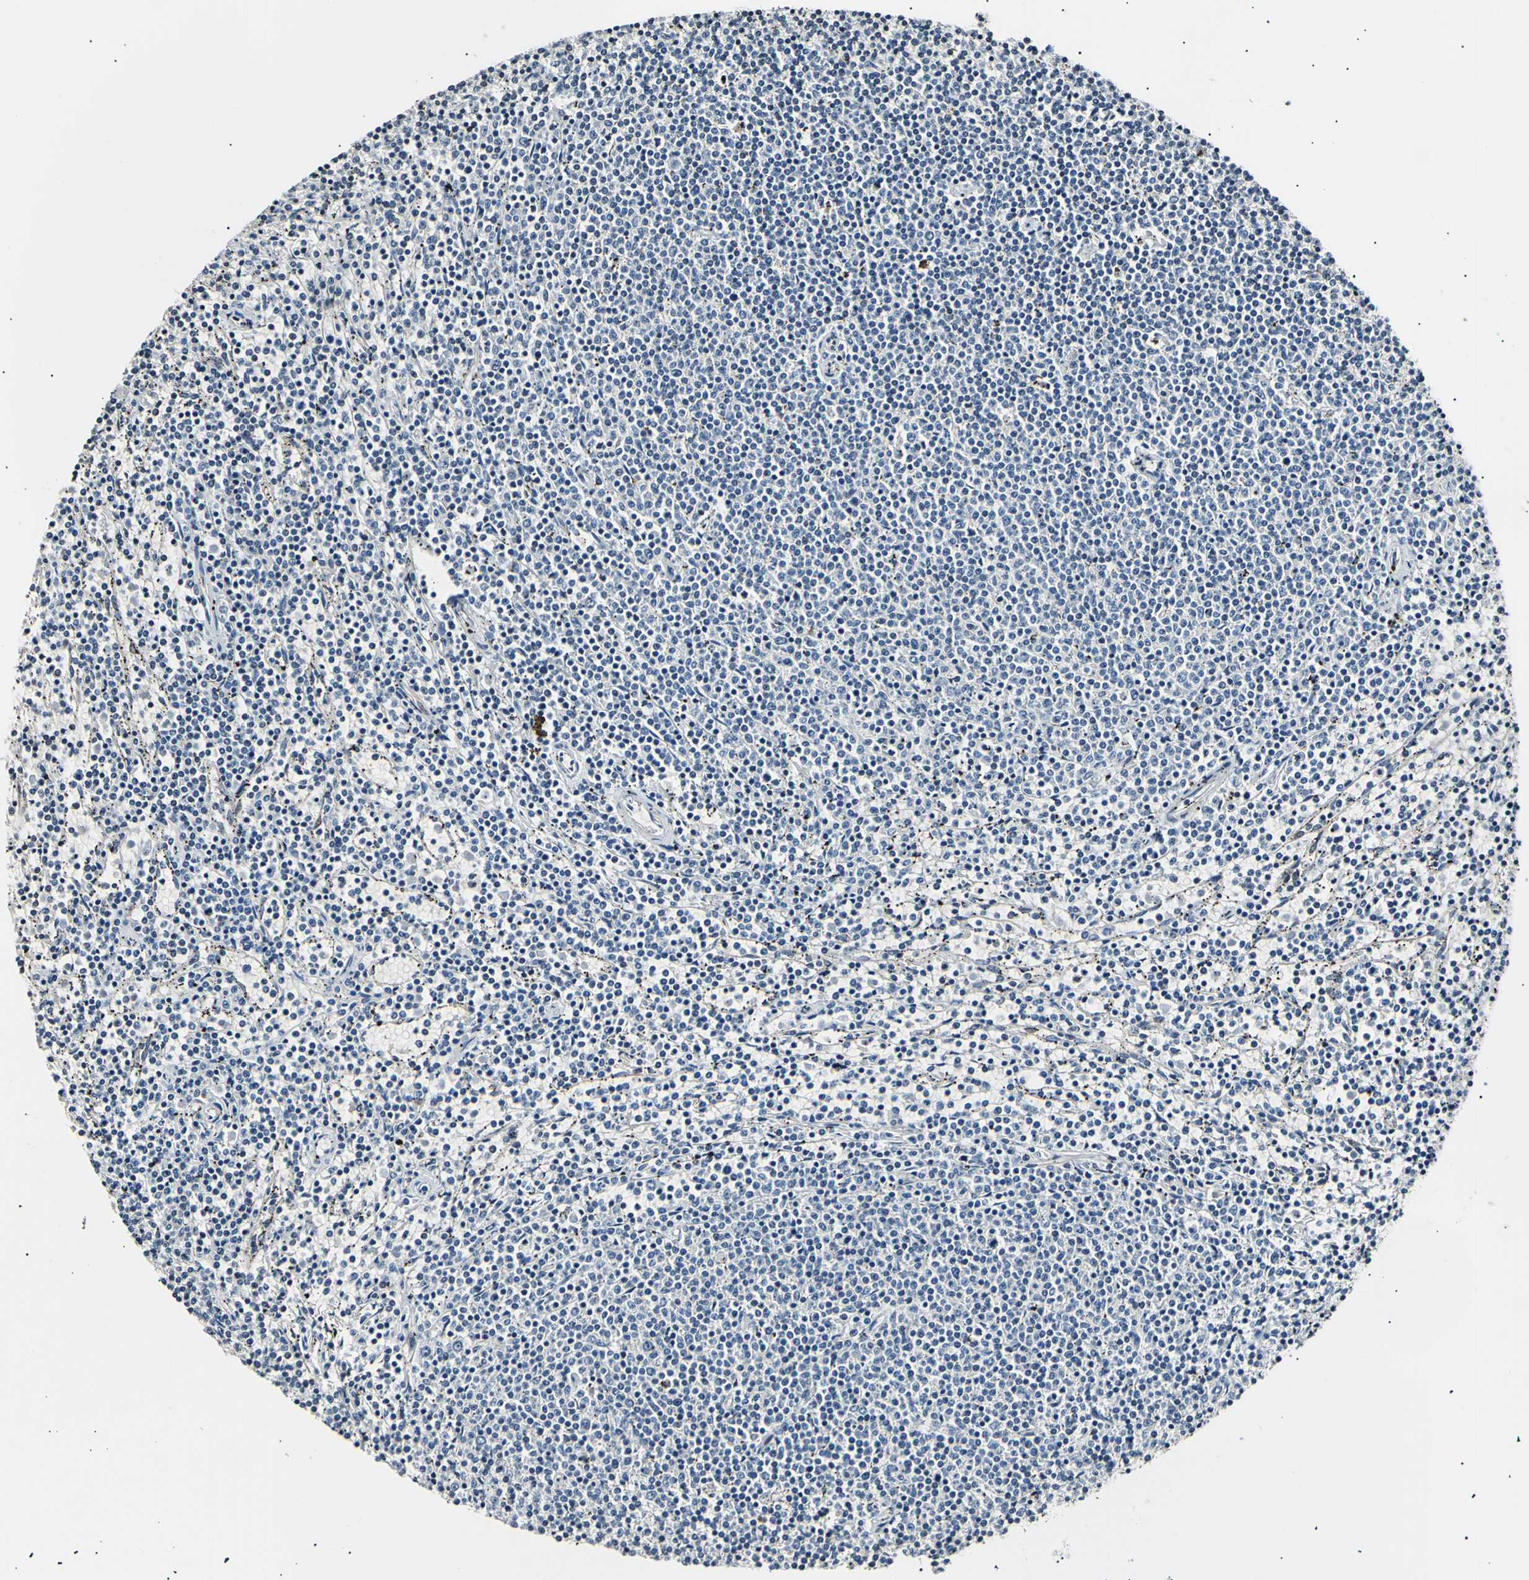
{"staining": {"intensity": "negative", "quantity": "none", "location": "none"}, "tissue": "lymphoma", "cell_type": "Tumor cells", "image_type": "cancer", "snomed": [{"axis": "morphology", "description": "Malignant lymphoma, non-Hodgkin's type, Low grade"}, {"axis": "topography", "description": "Spleen"}], "caption": "This is a image of immunohistochemistry (IHC) staining of lymphoma, which shows no positivity in tumor cells. The staining was performed using DAB (3,3'-diaminobenzidine) to visualize the protein expression in brown, while the nuclei were stained in blue with hematoxylin (Magnification: 20x).", "gene": "AK1", "patient": {"sex": "female", "age": 50}}